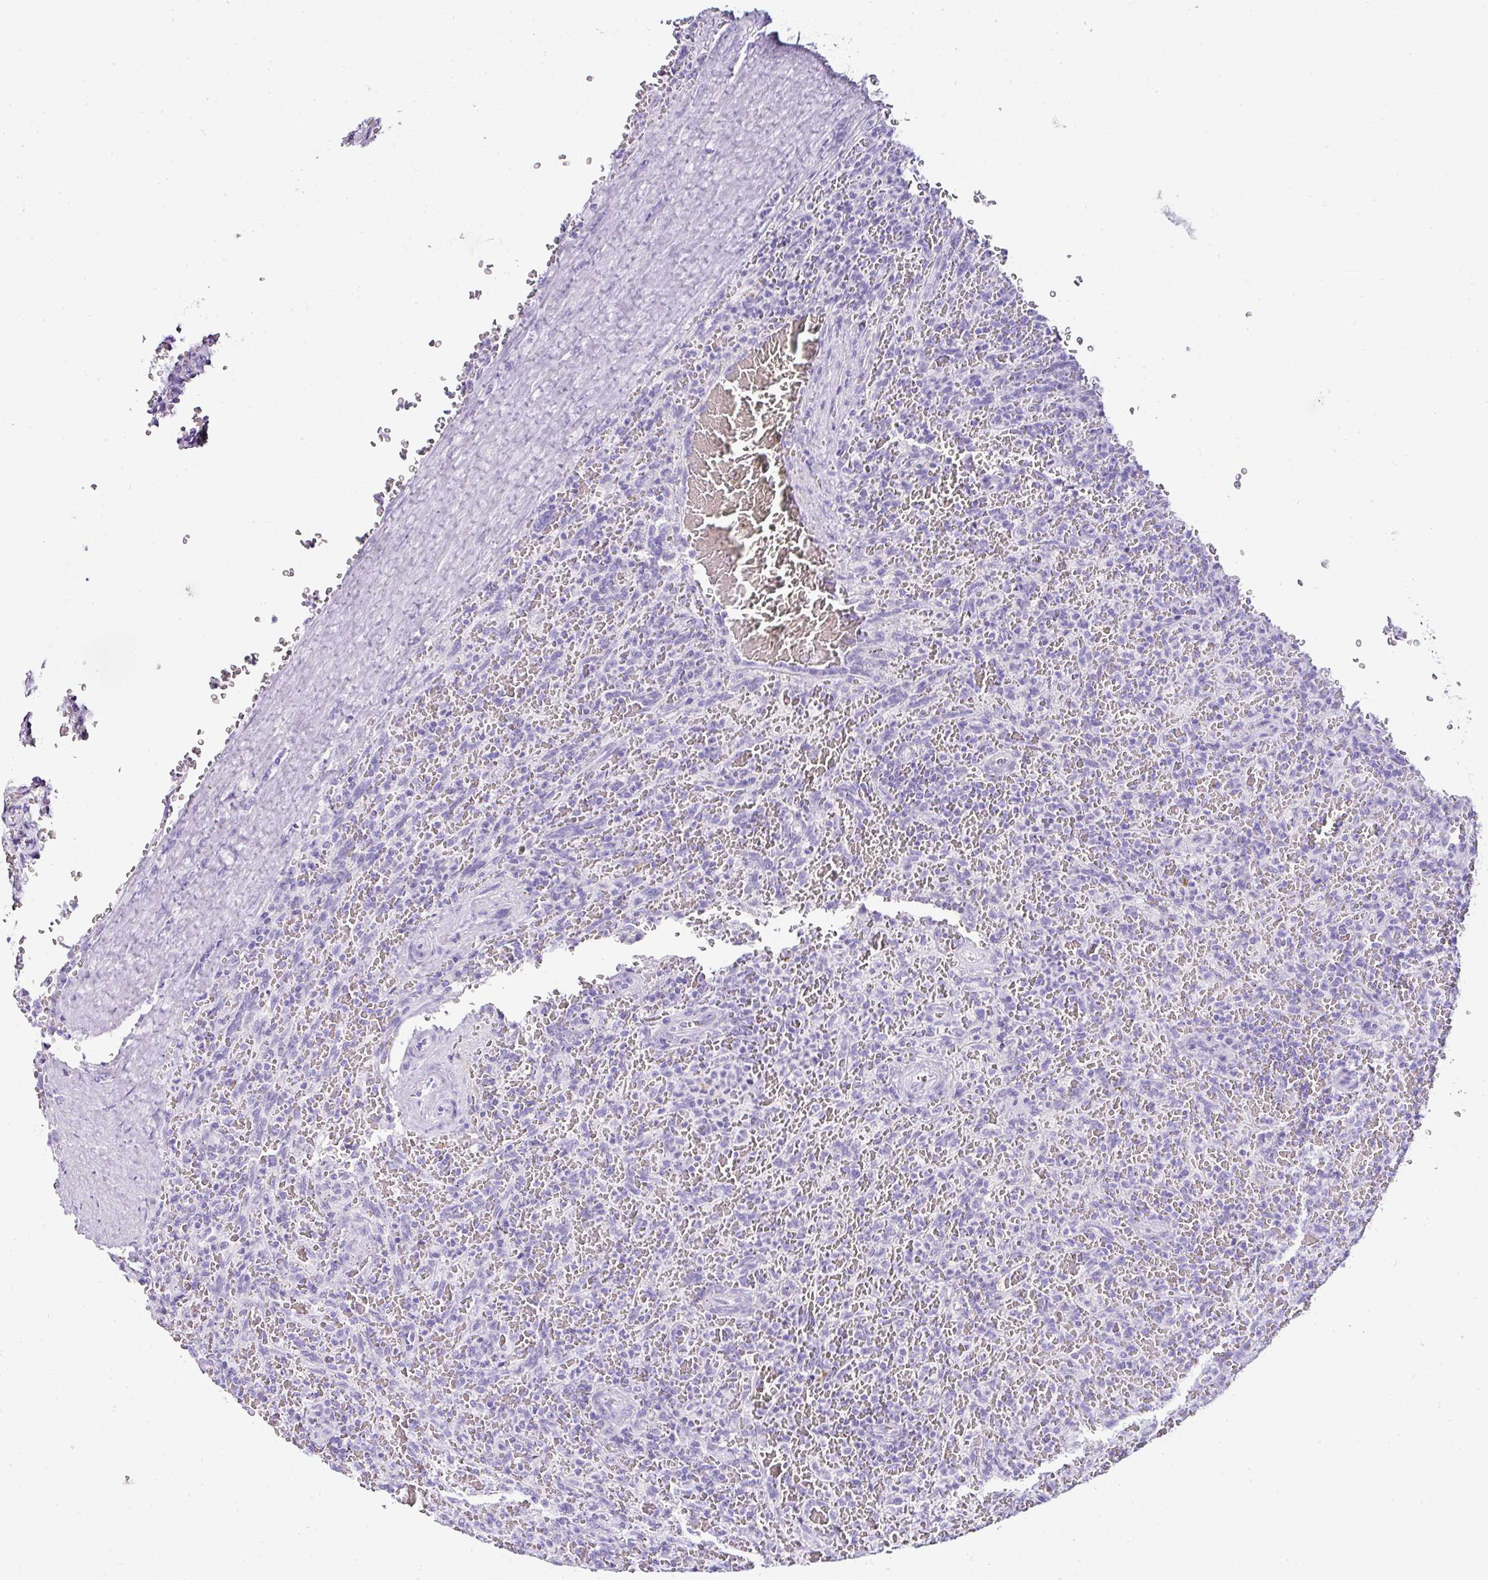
{"staining": {"intensity": "negative", "quantity": "none", "location": "none"}, "tissue": "lymphoma", "cell_type": "Tumor cells", "image_type": "cancer", "snomed": [{"axis": "morphology", "description": "Malignant lymphoma, non-Hodgkin's type, Low grade"}, {"axis": "topography", "description": "Spleen"}], "caption": "Immunohistochemistry (IHC) of low-grade malignant lymphoma, non-Hodgkin's type exhibits no staining in tumor cells.", "gene": "SERPINB3", "patient": {"sex": "female", "age": 64}}